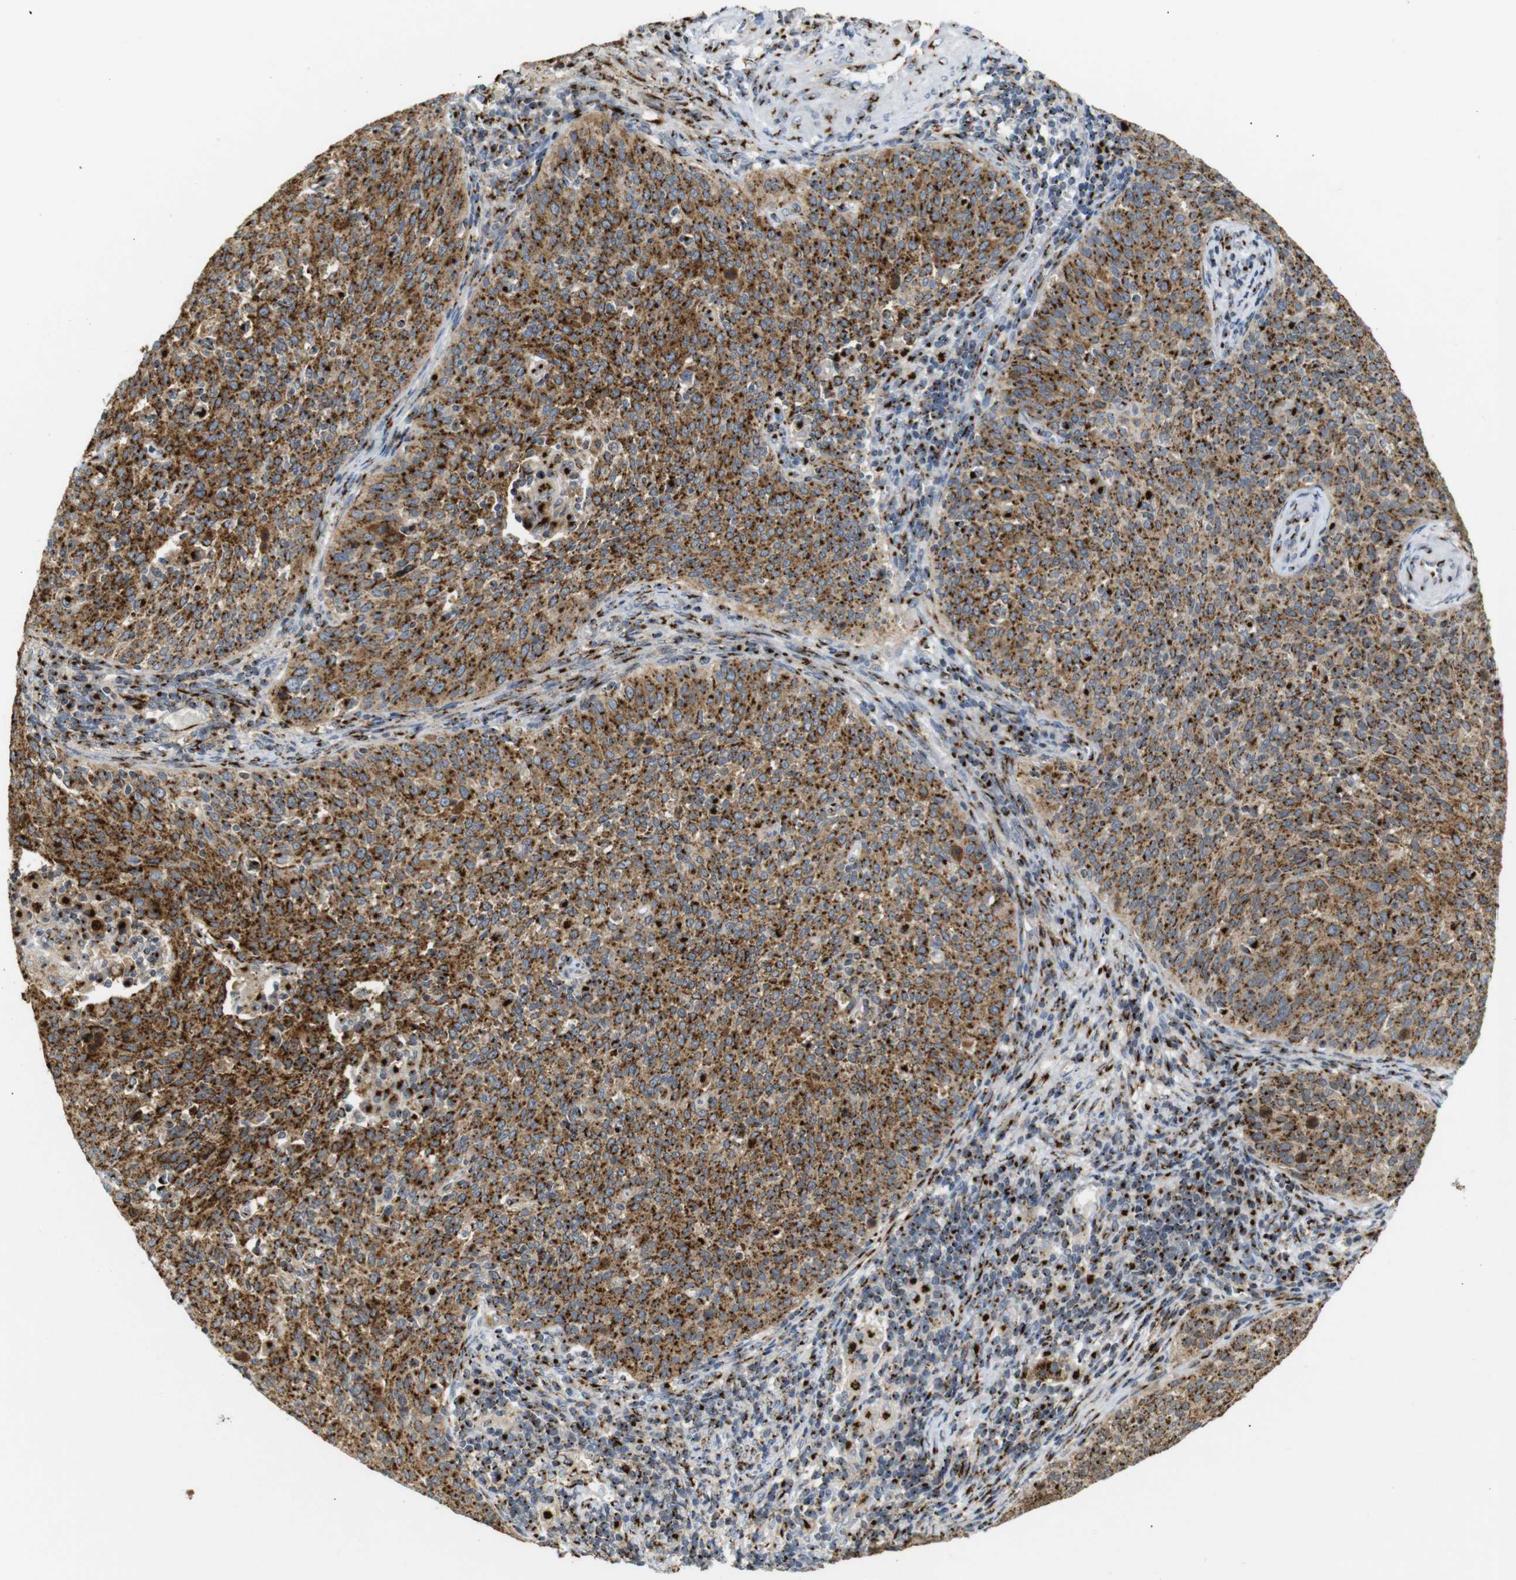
{"staining": {"intensity": "strong", "quantity": ">75%", "location": "cytoplasmic/membranous"}, "tissue": "cervical cancer", "cell_type": "Tumor cells", "image_type": "cancer", "snomed": [{"axis": "morphology", "description": "Squamous cell carcinoma, NOS"}, {"axis": "topography", "description": "Cervix"}], "caption": "An image showing strong cytoplasmic/membranous positivity in about >75% of tumor cells in cervical cancer, as visualized by brown immunohistochemical staining.", "gene": "TGOLN2", "patient": {"sex": "female", "age": 38}}